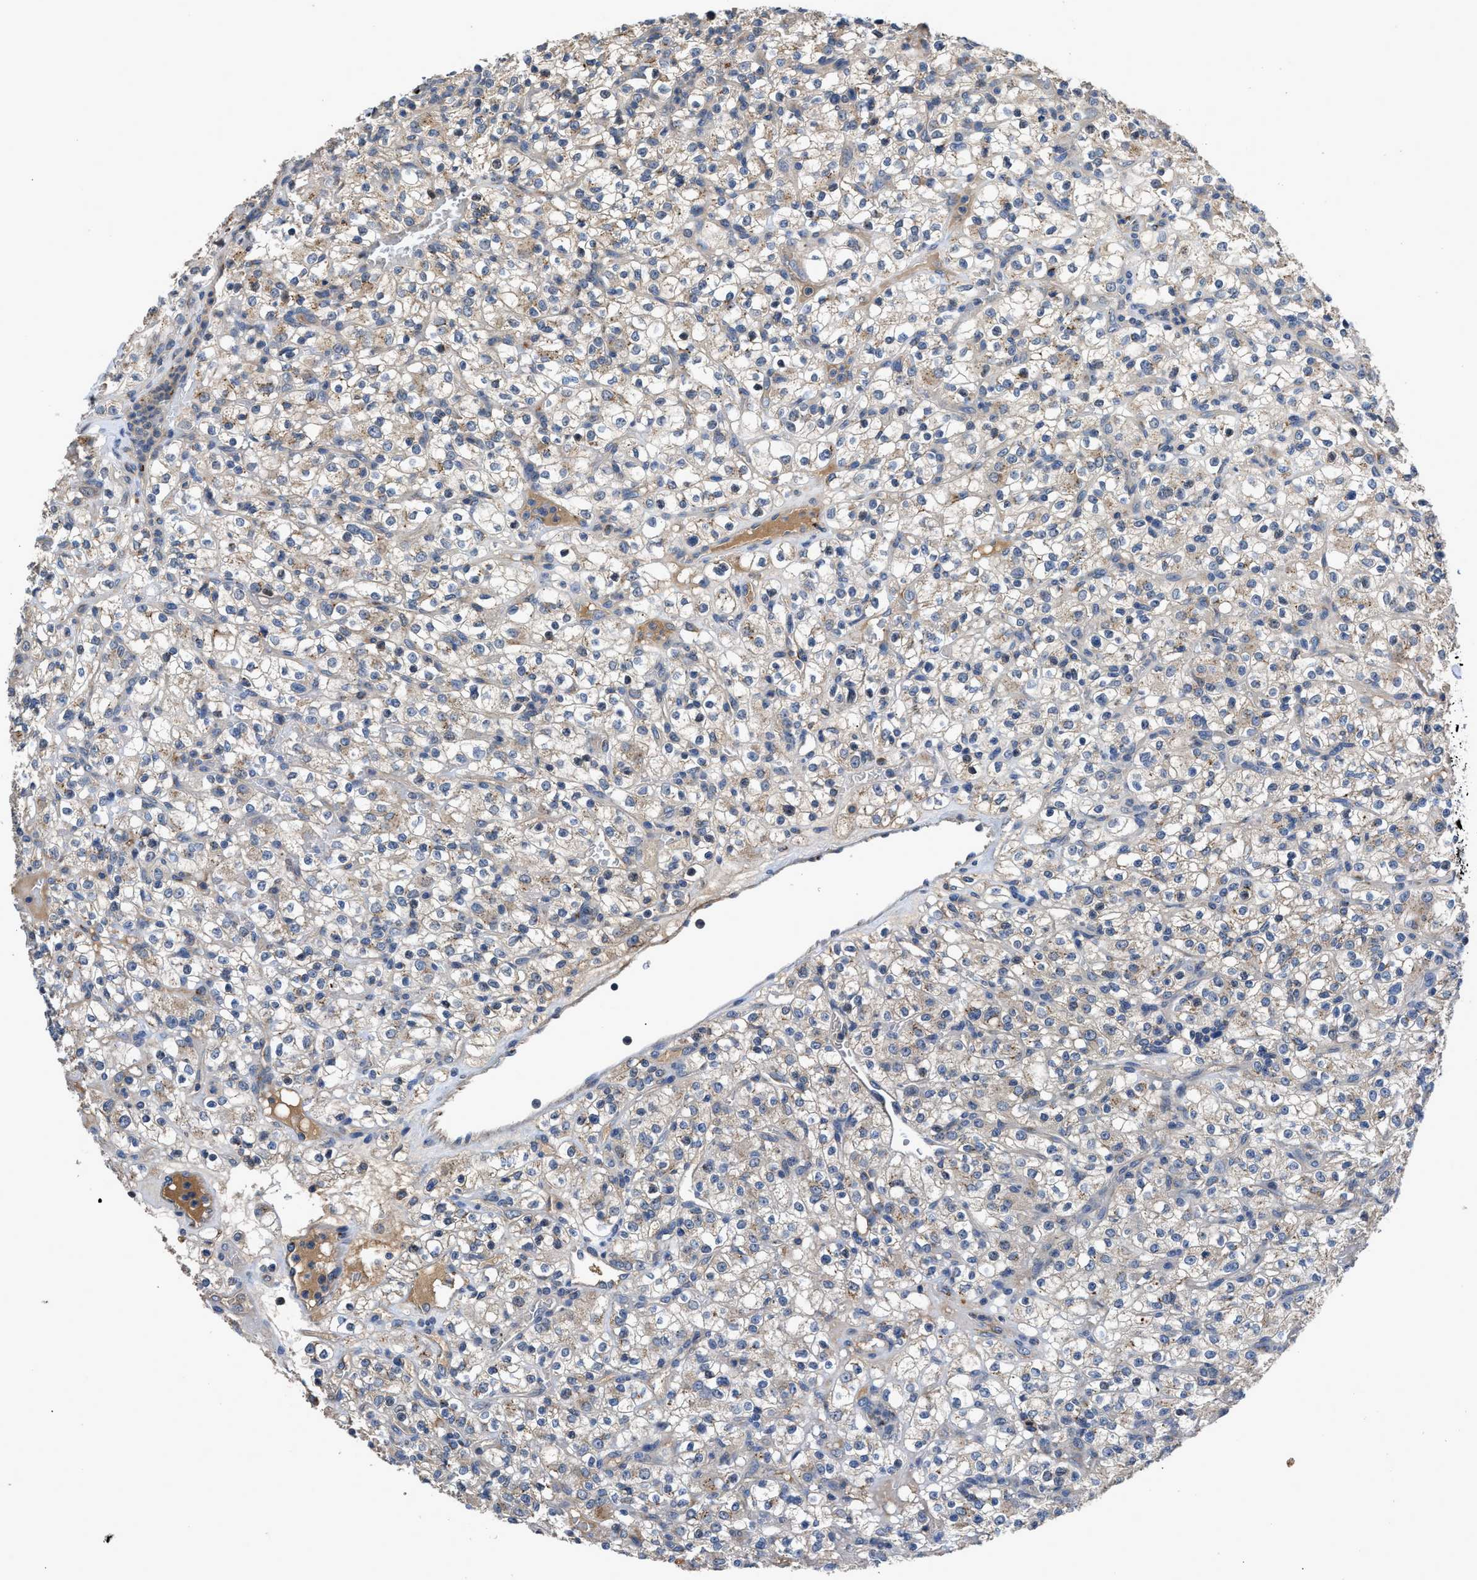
{"staining": {"intensity": "weak", "quantity": "<25%", "location": "cytoplasmic/membranous"}, "tissue": "renal cancer", "cell_type": "Tumor cells", "image_type": "cancer", "snomed": [{"axis": "morphology", "description": "Normal tissue, NOS"}, {"axis": "morphology", "description": "Adenocarcinoma, NOS"}, {"axis": "topography", "description": "Kidney"}], "caption": "DAB (3,3'-diaminobenzidine) immunohistochemical staining of renal cancer shows no significant positivity in tumor cells. (Brightfield microscopy of DAB (3,3'-diaminobenzidine) immunohistochemistry (IHC) at high magnification).", "gene": "SIK2", "patient": {"sex": "female", "age": 72}}